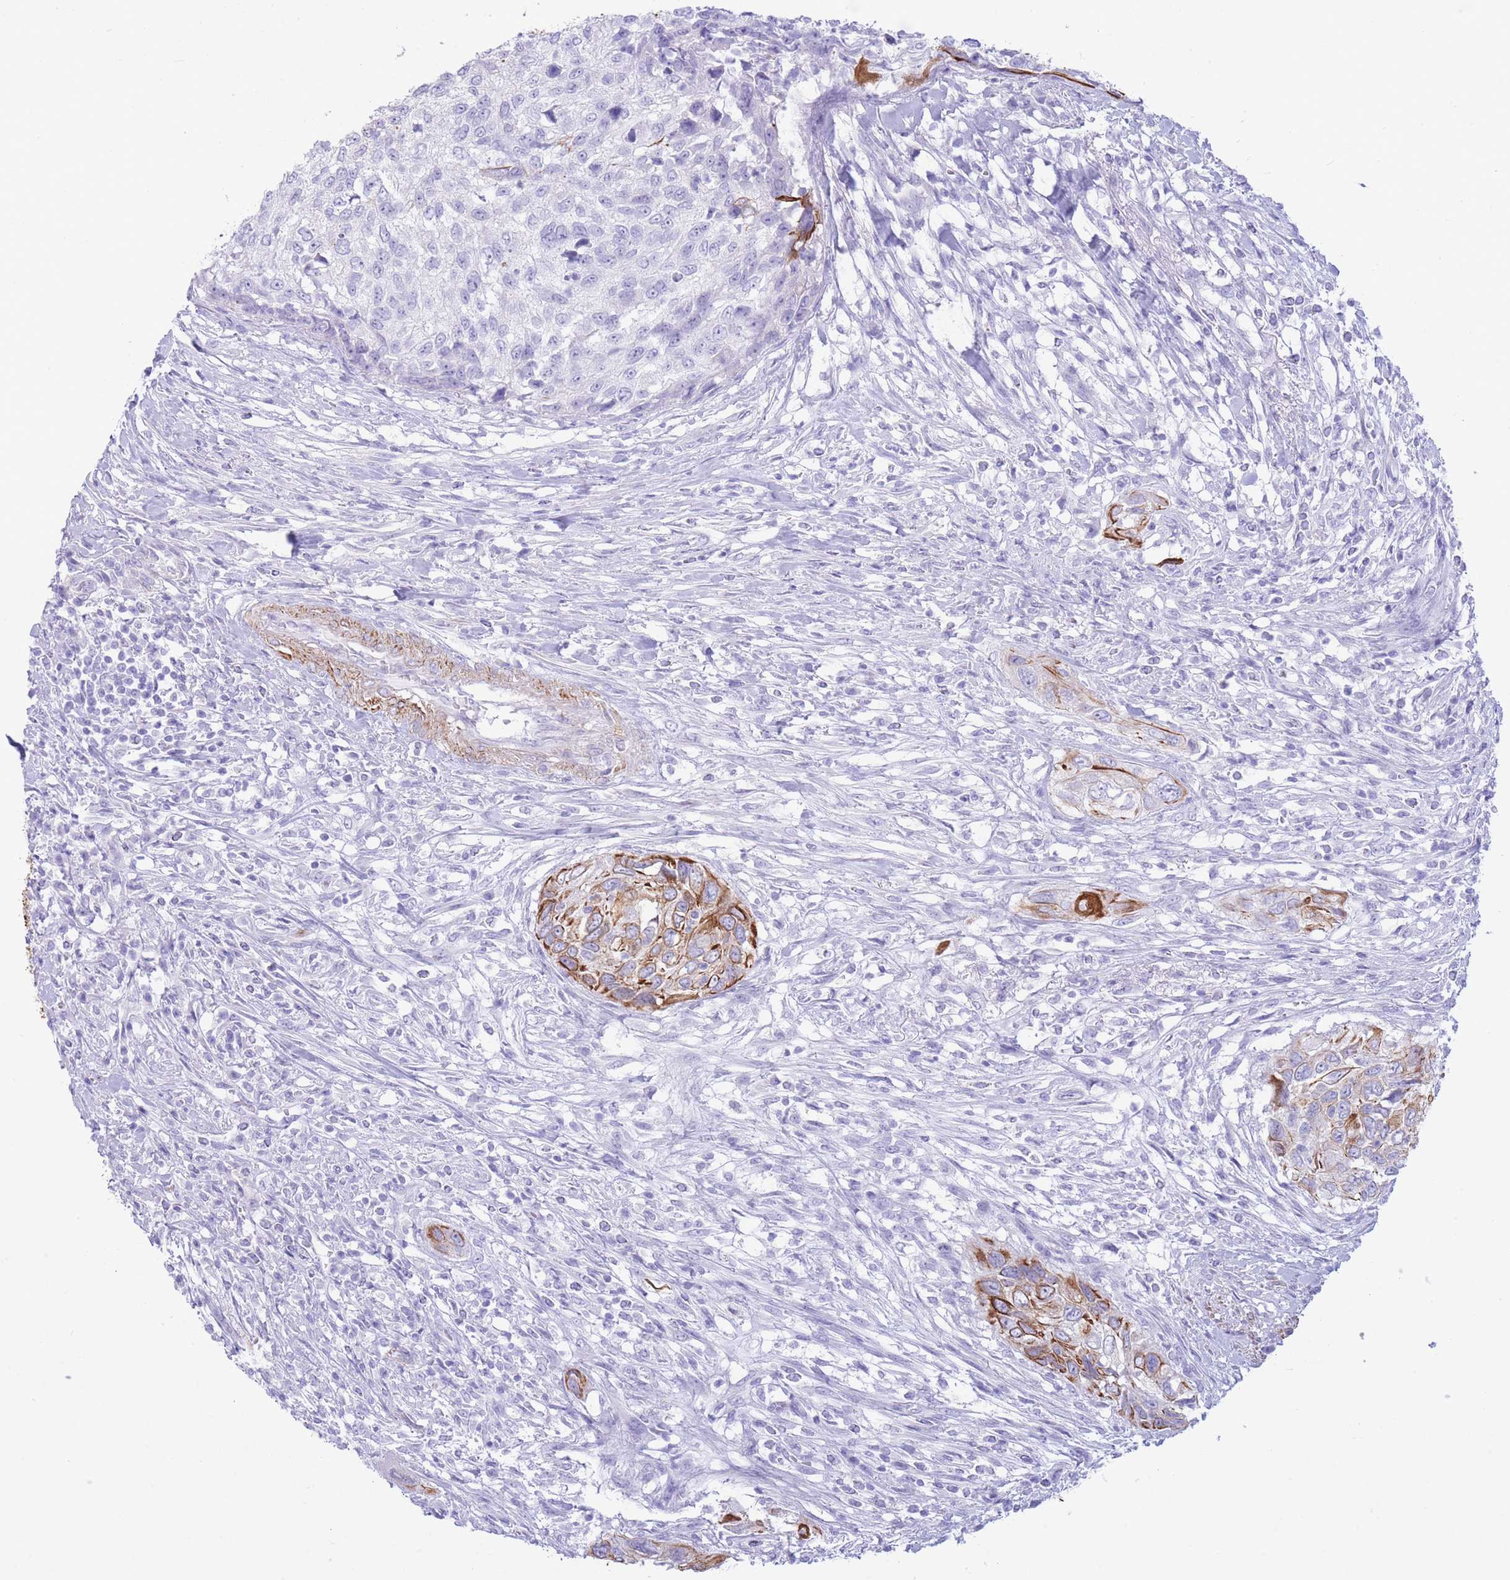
{"staining": {"intensity": "moderate", "quantity": "25%-75%", "location": "cytoplasmic/membranous"}, "tissue": "urothelial cancer", "cell_type": "Tumor cells", "image_type": "cancer", "snomed": [{"axis": "morphology", "description": "Urothelial carcinoma, High grade"}, {"axis": "topography", "description": "Urinary bladder"}], "caption": "The micrograph demonstrates immunohistochemical staining of urothelial cancer. There is moderate cytoplasmic/membranous staining is appreciated in approximately 25%-75% of tumor cells.", "gene": "VWA8", "patient": {"sex": "female", "age": 60}}